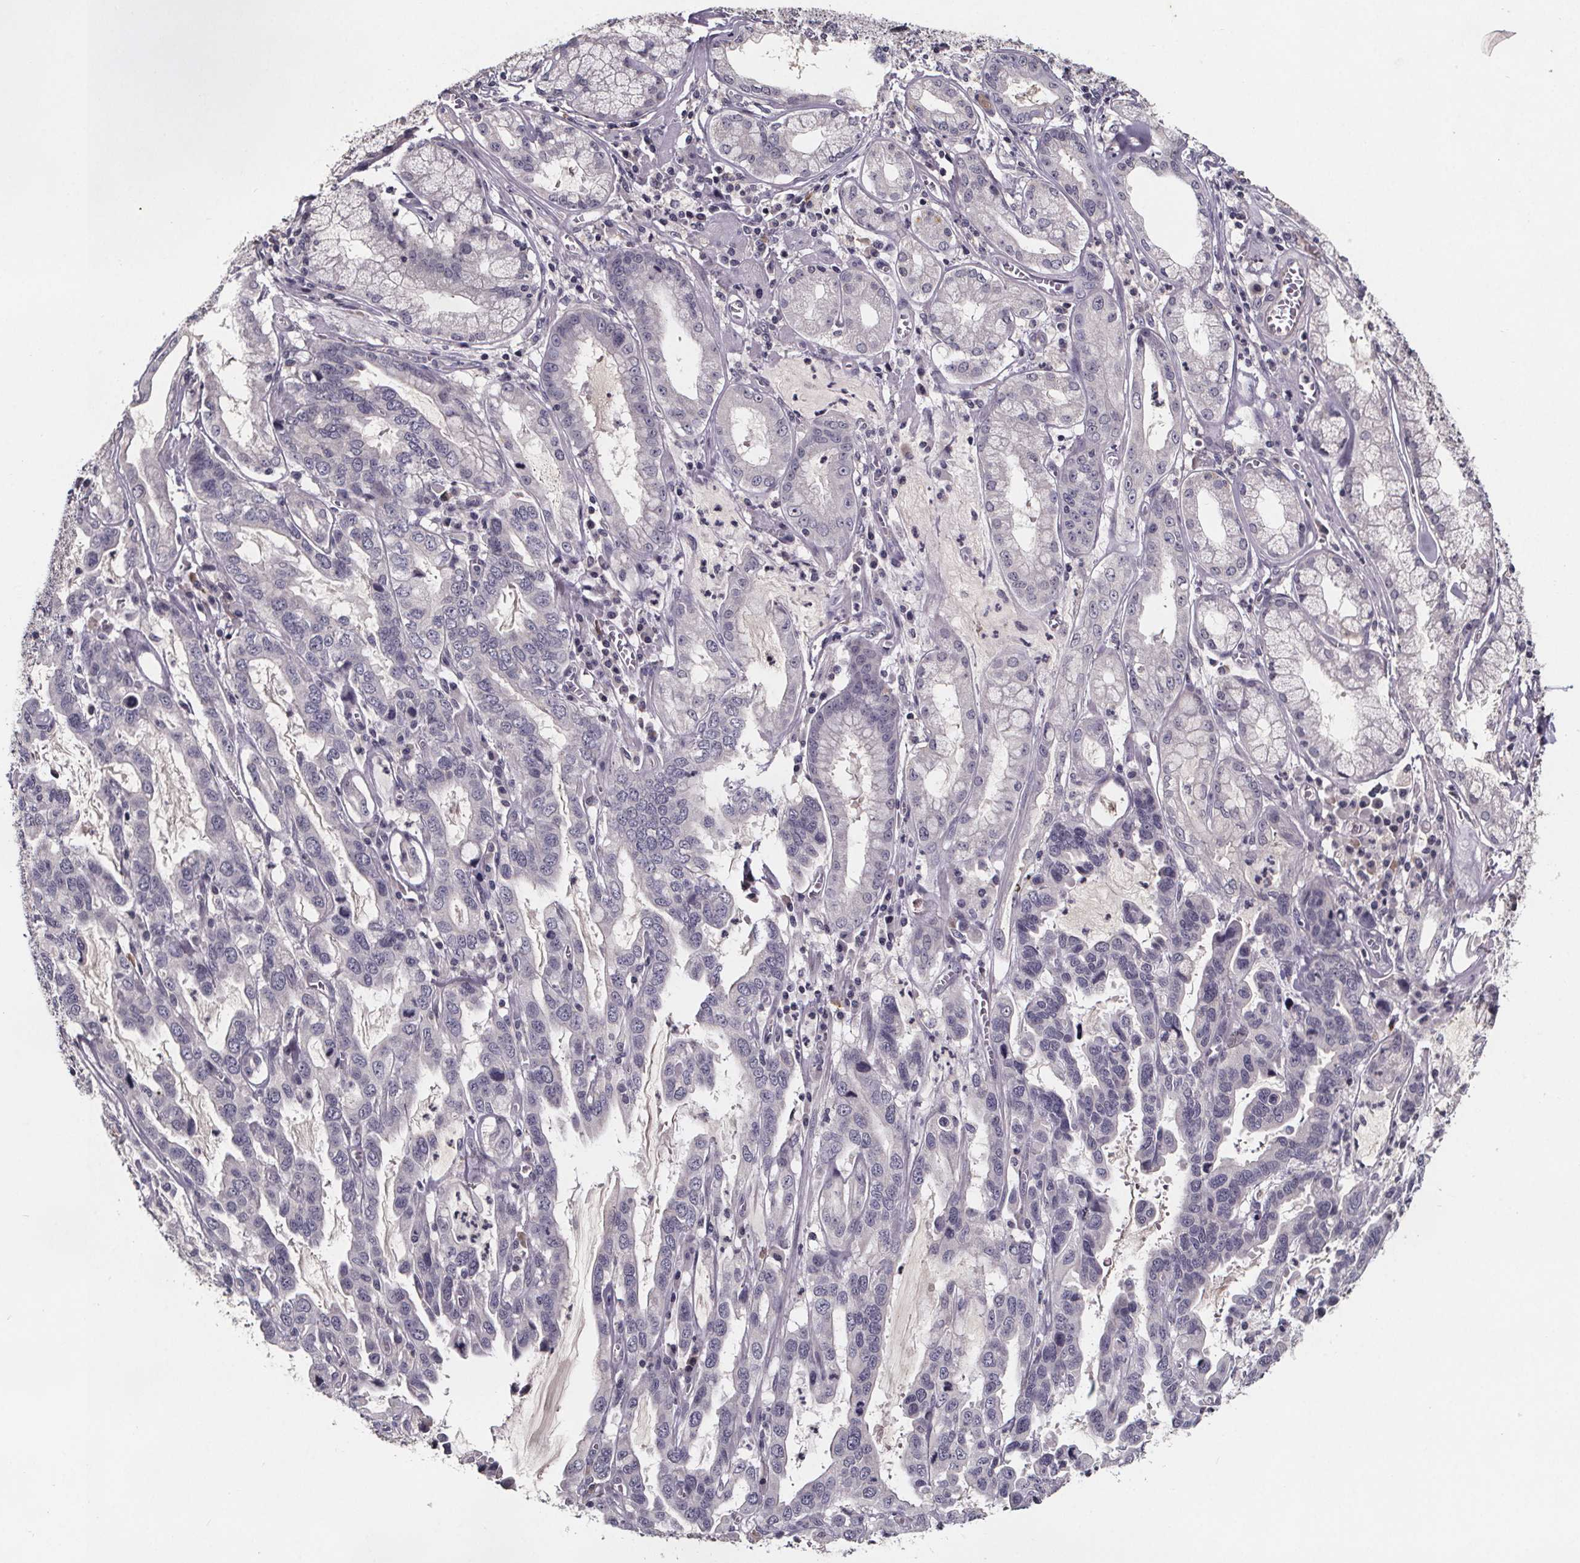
{"staining": {"intensity": "negative", "quantity": "none", "location": "none"}, "tissue": "stomach cancer", "cell_type": "Tumor cells", "image_type": "cancer", "snomed": [{"axis": "morphology", "description": "Adenocarcinoma, NOS"}, {"axis": "topography", "description": "Stomach, lower"}], "caption": "An immunohistochemistry micrograph of stomach cancer (adenocarcinoma) is shown. There is no staining in tumor cells of stomach cancer (adenocarcinoma). (IHC, brightfield microscopy, high magnification).", "gene": "NPHP4", "patient": {"sex": "female", "age": 76}}